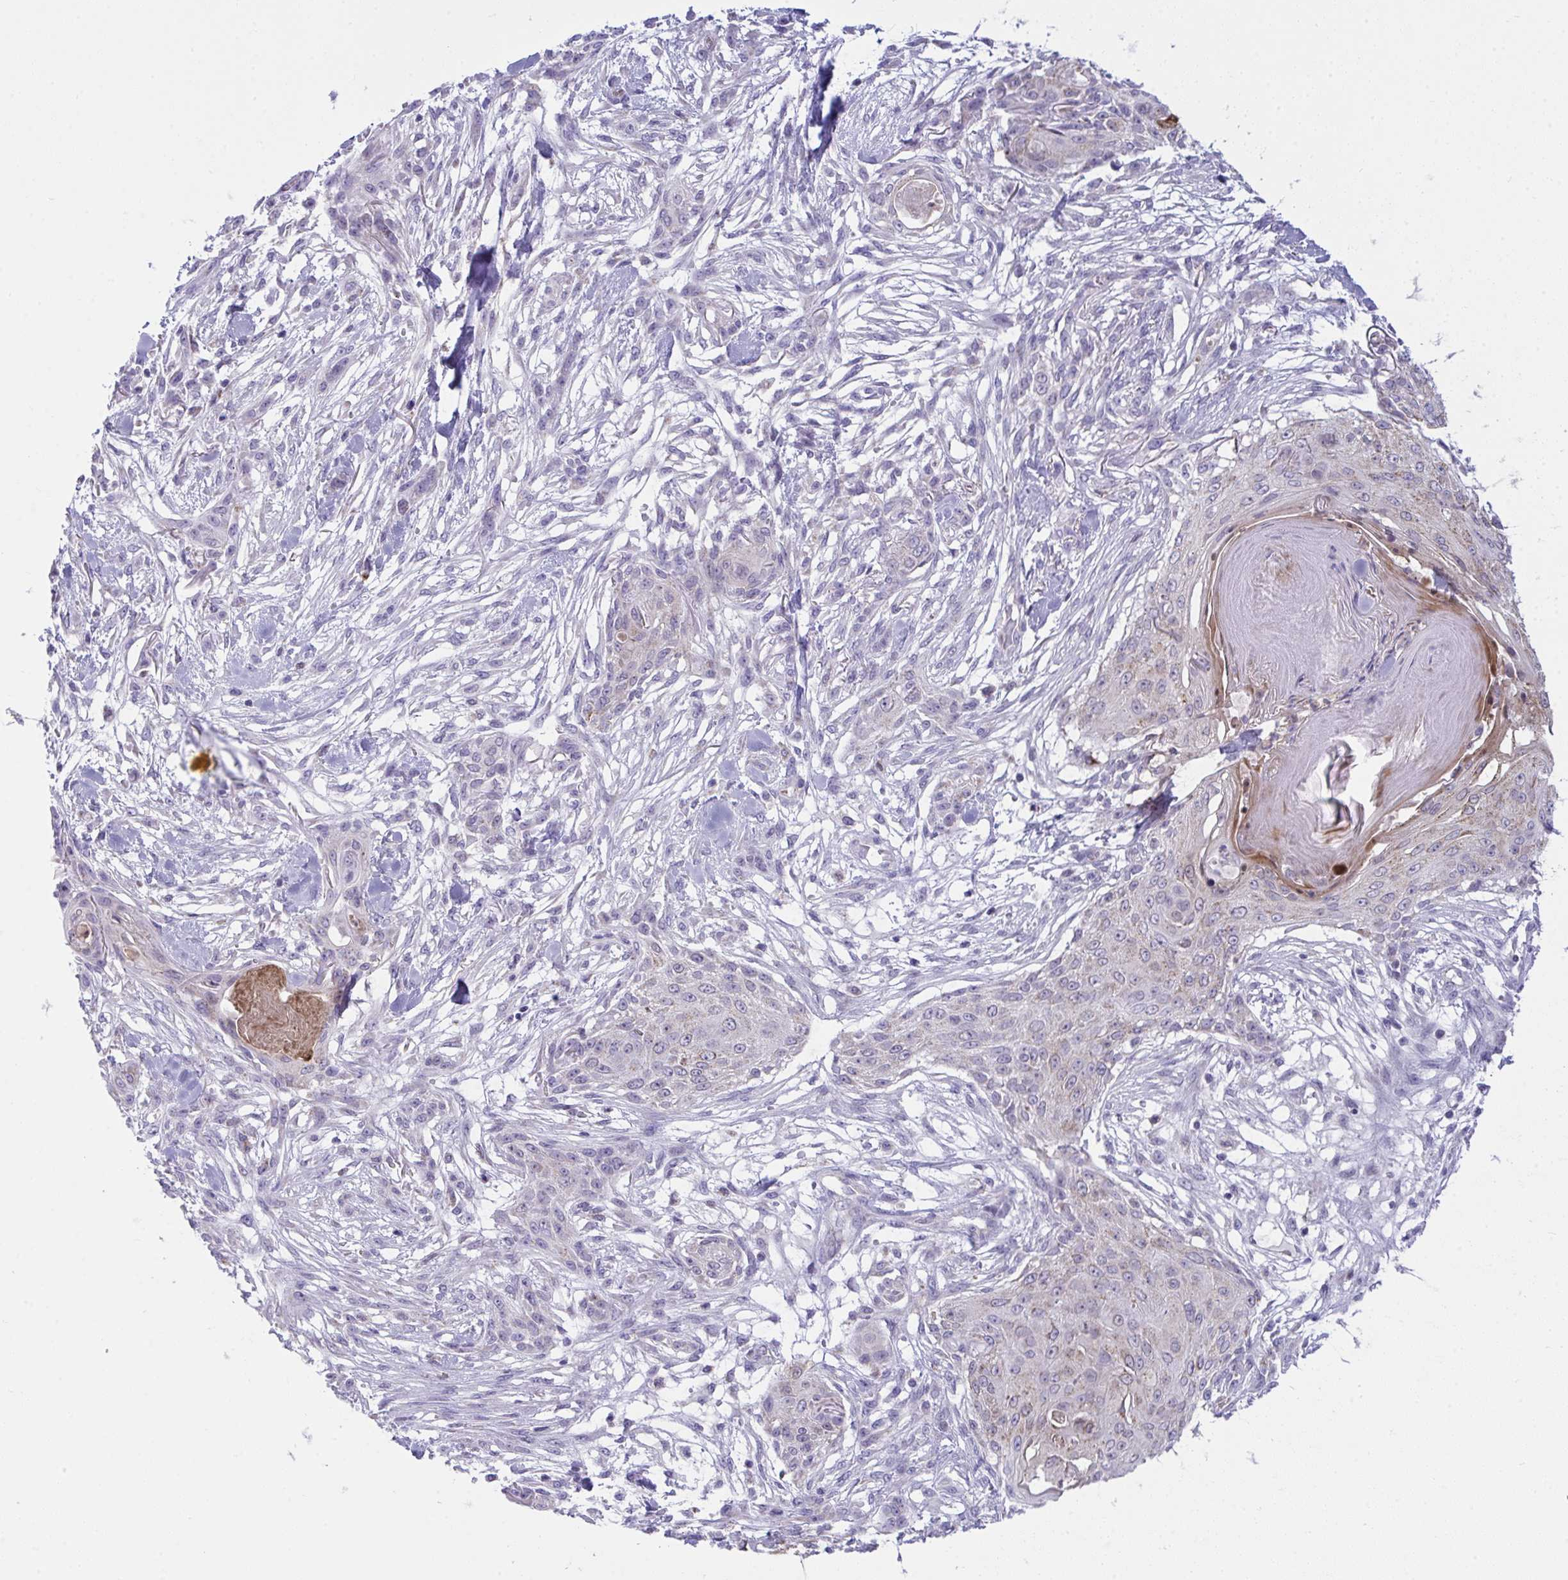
{"staining": {"intensity": "negative", "quantity": "none", "location": "none"}, "tissue": "skin cancer", "cell_type": "Tumor cells", "image_type": "cancer", "snomed": [{"axis": "morphology", "description": "Squamous cell carcinoma, NOS"}, {"axis": "topography", "description": "Skin"}], "caption": "Immunohistochemistry photomicrograph of neoplastic tissue: human skin squamous cell carcinoma stained with DAB demonstrates no significant protein expression in tumor cells.", "gene": "PLA2G12B", "patient": {"sex": "female", "age": 59}}